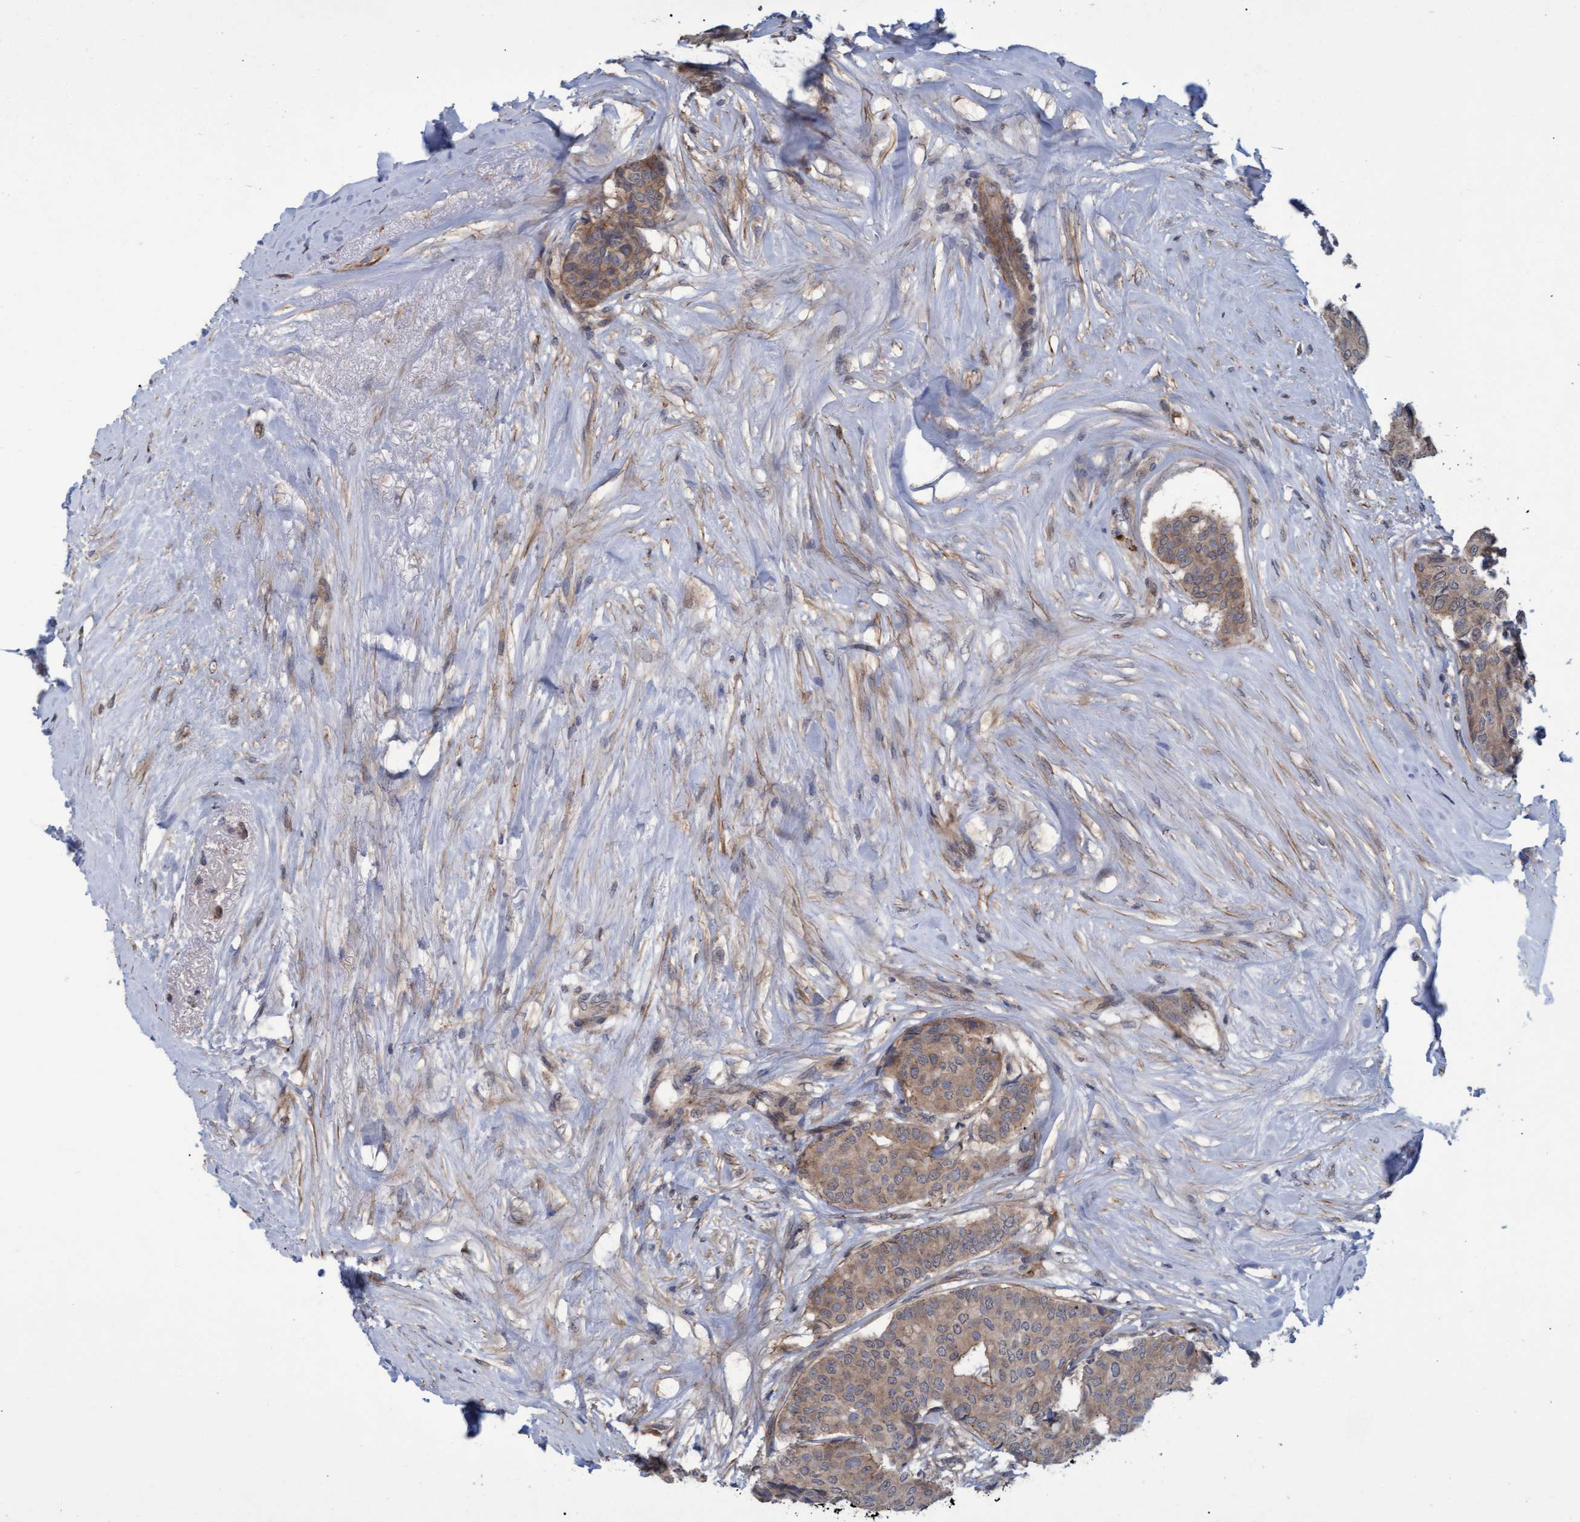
{"staining": {"intensity": "weak", "quantity": ">75%", "location": "cytoplasmic/membranous"}, "tissue": "breast cancer", "cell_type": "Tumor cells", "image_type": "cancer", "snomed": [{"axis": "morphology", "description": "Duct carcinoma"}, {"axis": "topography", "description": "Breast"}], "caption": "Brown immunohistochemical staining in breast cancer (infiltrating ductal carcinoma) displays weak cytoplasmic/membranous positivity in approximately >75% of tumor cells.", "gene": "NAA15", "patient": {"sex": "female", "age": 75}}